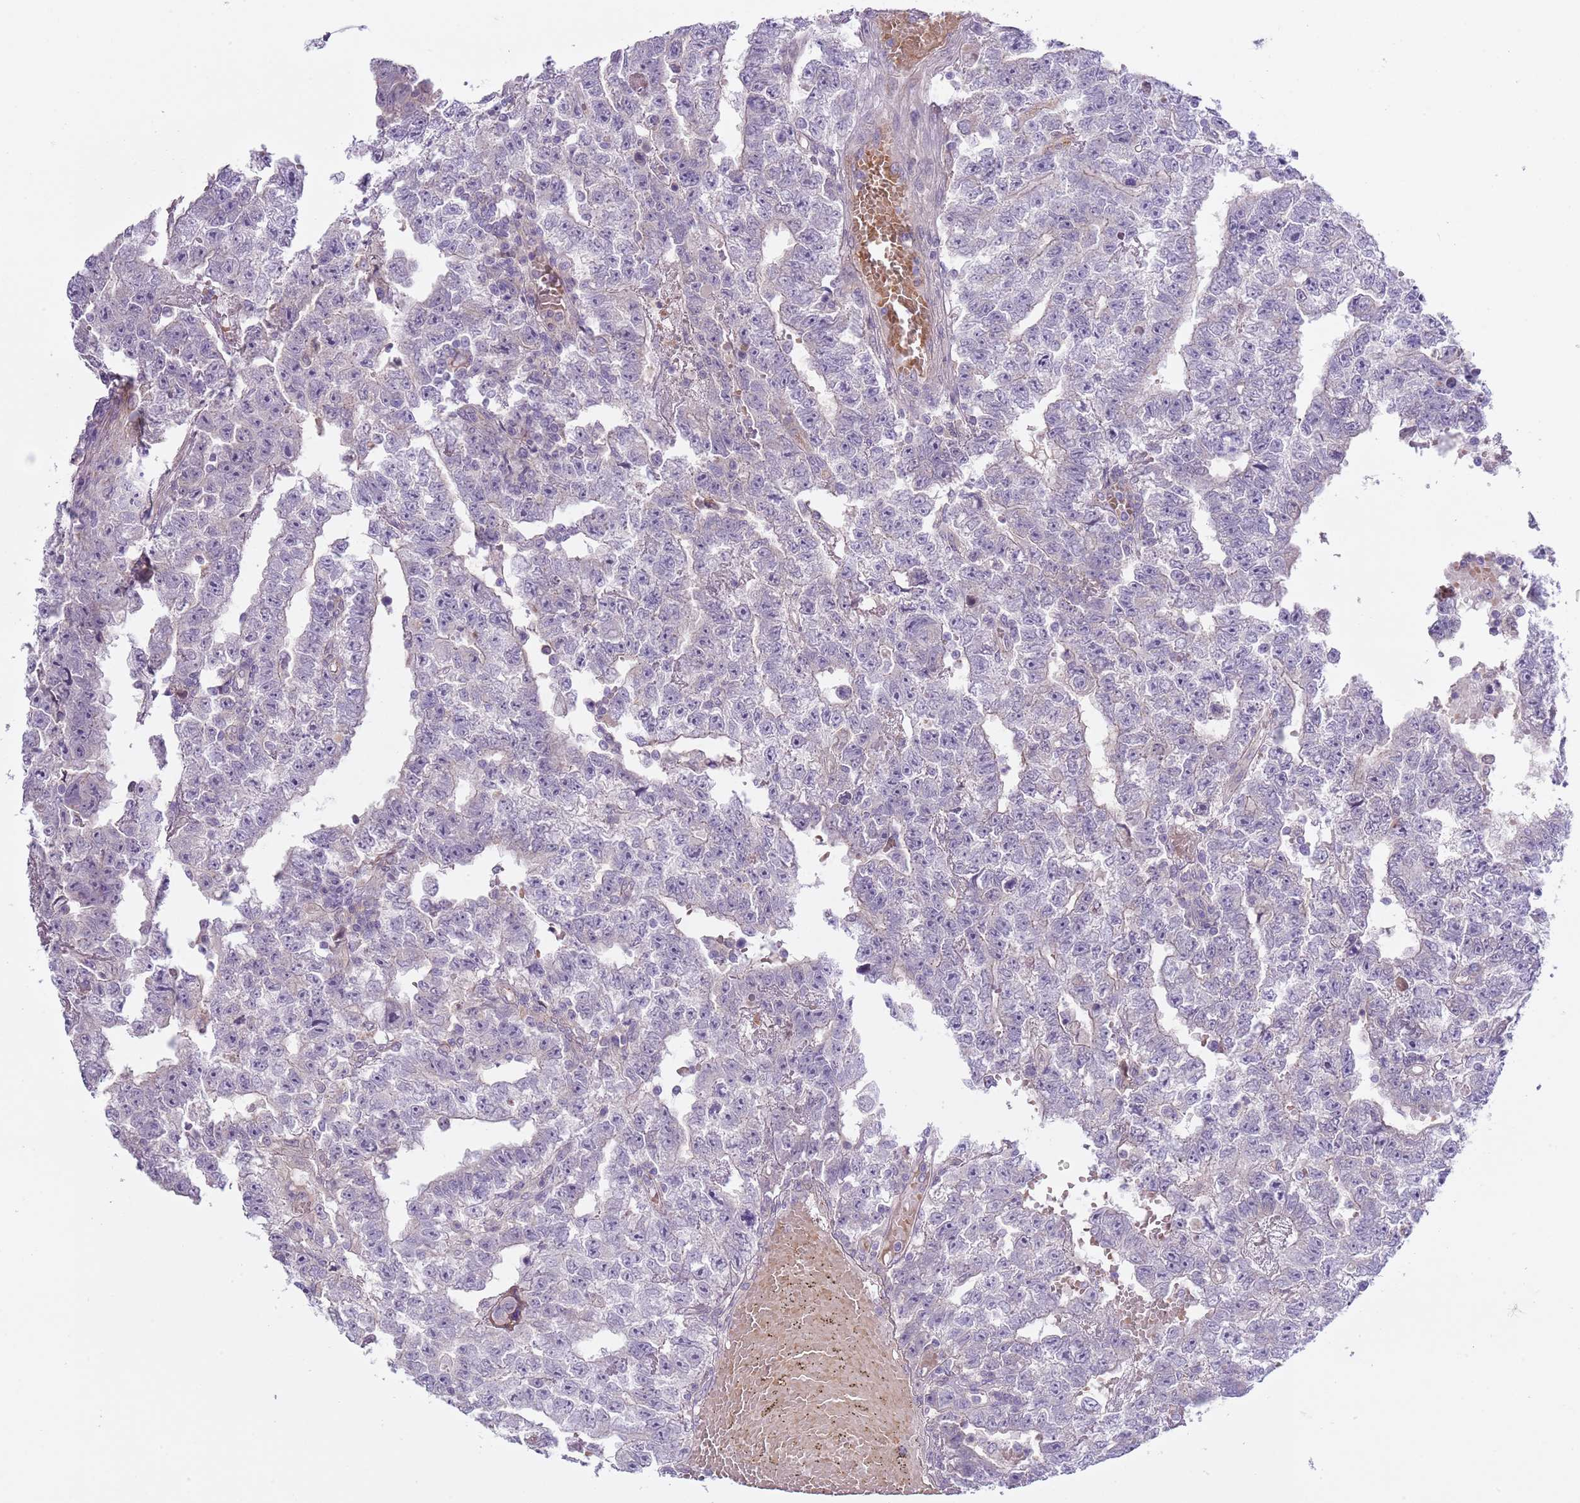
{"staining": {"intensity": "negative", "quantity": "none", "location": "none"}, "tissue": "testis cancer", "cell_type": "Tumor cells", "image_type": "cancer", "snomed": [{"axis": "morphology", "description": "Carcinoma, Embryonal, NOS"}, {"axis": "topography", "description": "Testis"}], "caption": "IHC of testis embryonal carcinoma demonstrates no staining in tumor cells.", "gene": "TINAGL1", "patient": {"sex": "male", "age": 25}}